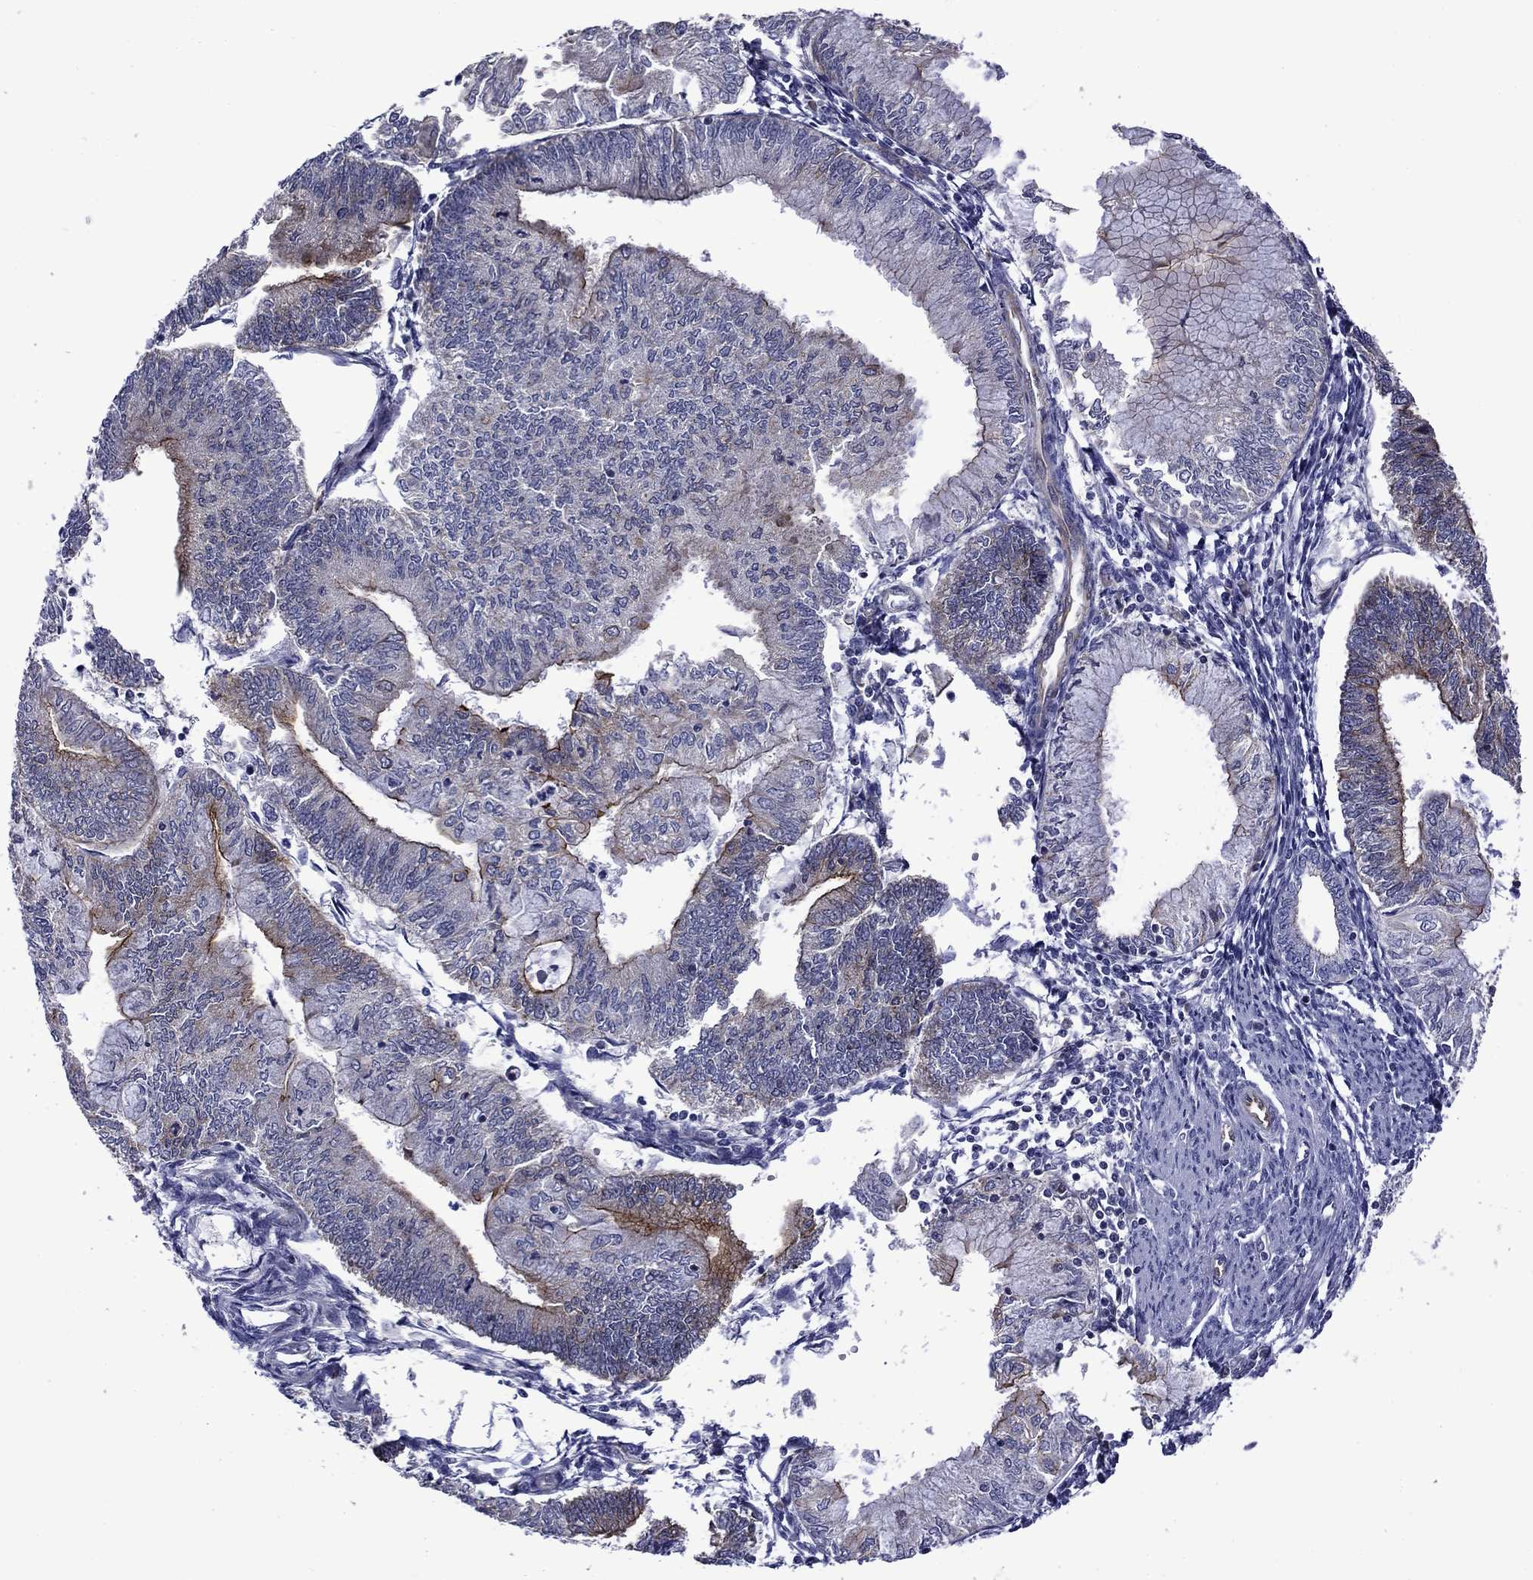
{"staining": {"intensity": "strong", "quantity": "<25%", "location": "cytoplasmic/membranous"}, "tissue": "endometrial cancer", "cell_type": "Tumor cells", "image_type": "cancer", "snomed": [{"axis": "morphology", "description": "Adenocarcinoma, NOS"}, {"axis": "topography", "description": "Endometrium"}], "caption": "A brown stain shows strong cytoplasmic/membranous positivity of a protein in human endometrial cancer tumor cells. (Stains: DAB (3,3'-diaminobenzidine) in brown, nuclei in blue, Microscopy: brightfield microscopy at high magnification).", "gene": "LMO7", "patient": {"sex": "female", "age": 59}}